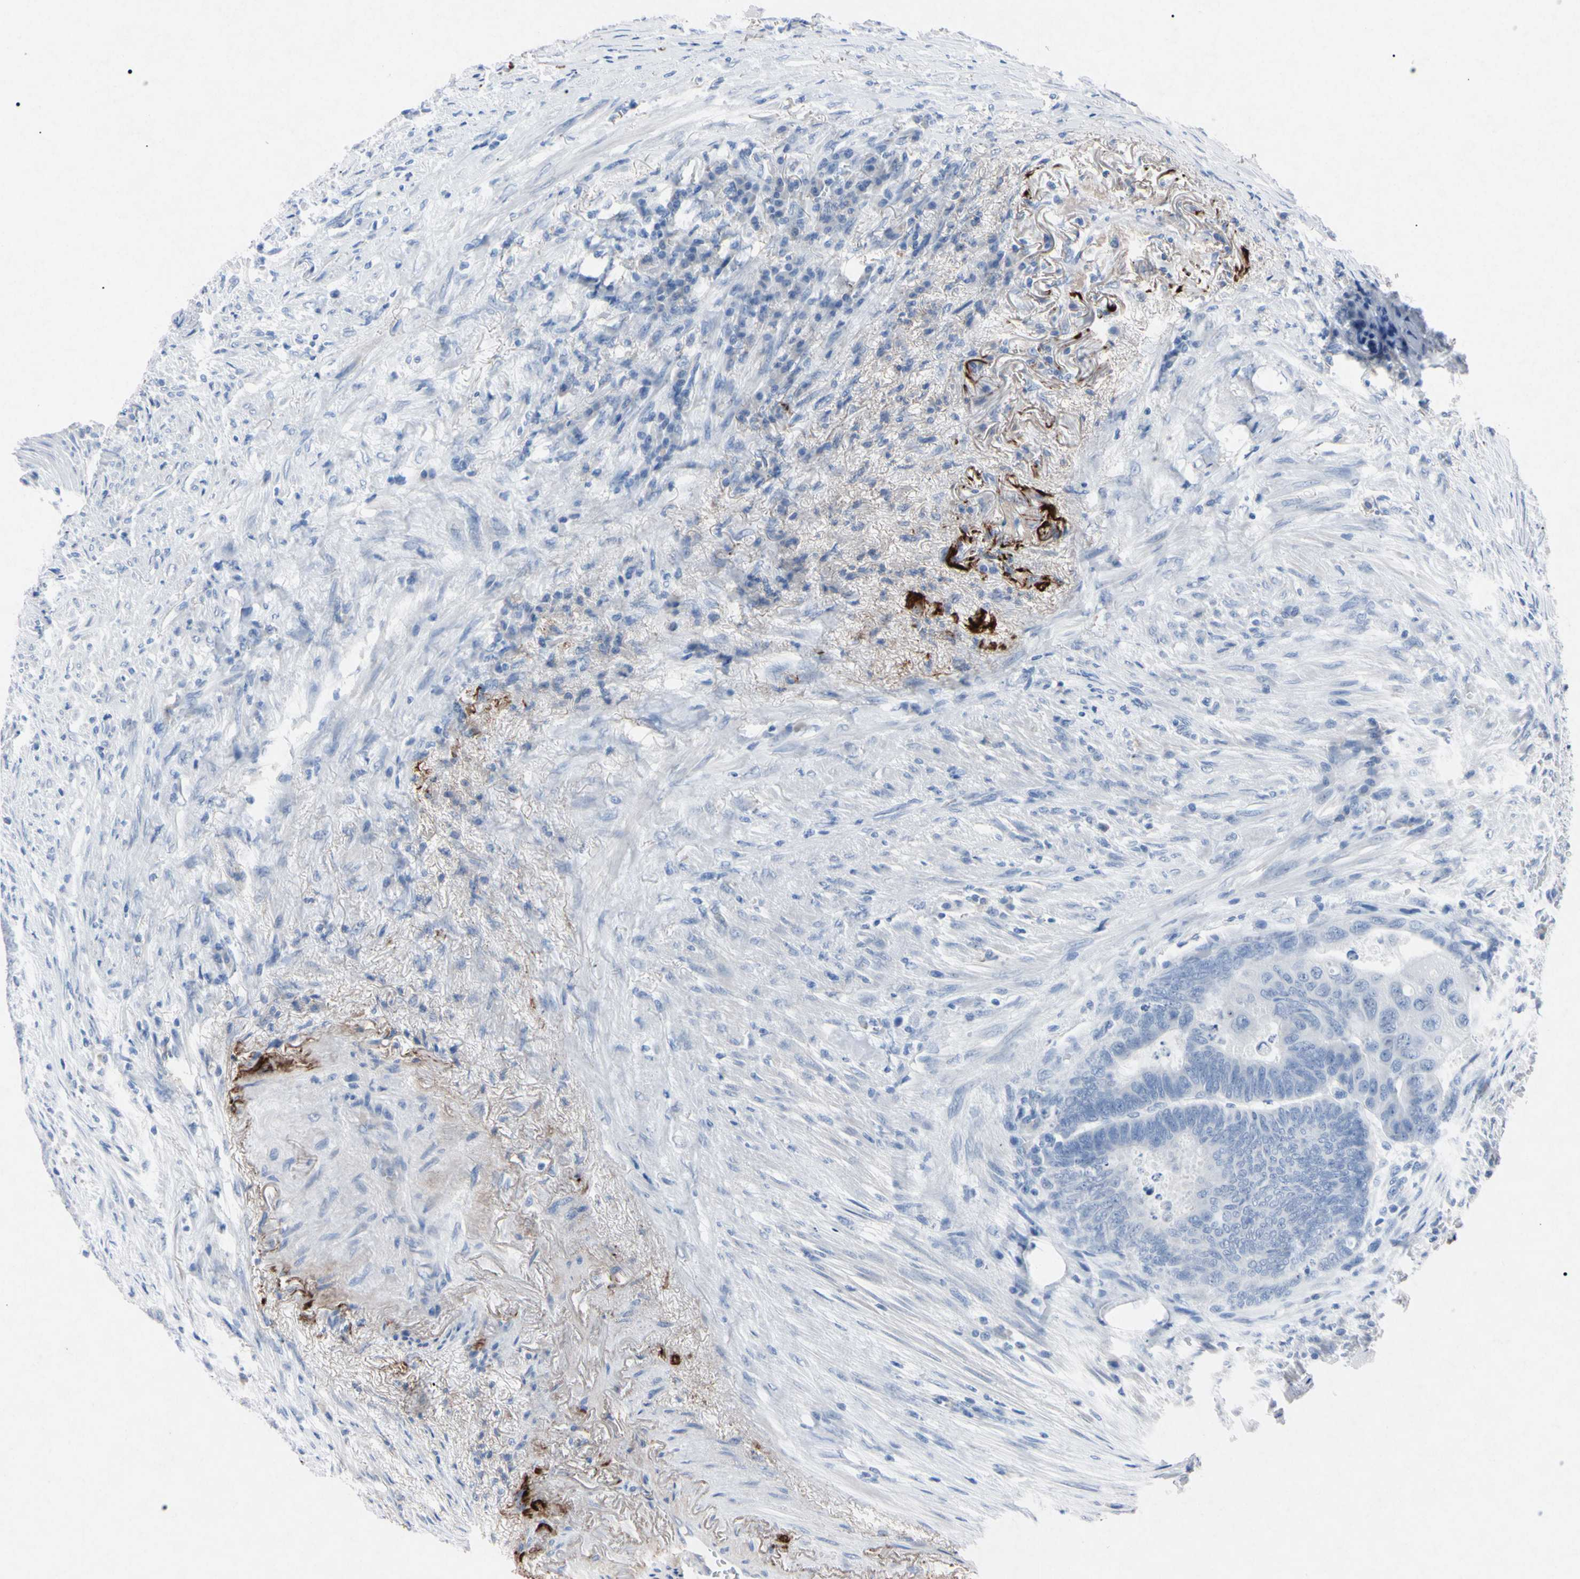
{"staining": {"intensity": "negative", "quantity": "none", "location": "none"}, "tissue": "colorectal cancer", "cell_type": "Tumor cells", "image_type": "cancer", "snomed": [{"axis": "morphology", "description": "Normal tissue, NOS"}, {"axis": "morphology", "description": "Adenocarcinoma, NOS"}, {"axis": "topography", "description": "Rectum"}, {"axis": "topography", "description": "Peripheral nerve tissue"}], "caption": "Immunohistochemistry of human colorectal cancer reveals no expression in tumor cells.", "gene": "ELN", "patient": {"sex": "male", "age": 92}}